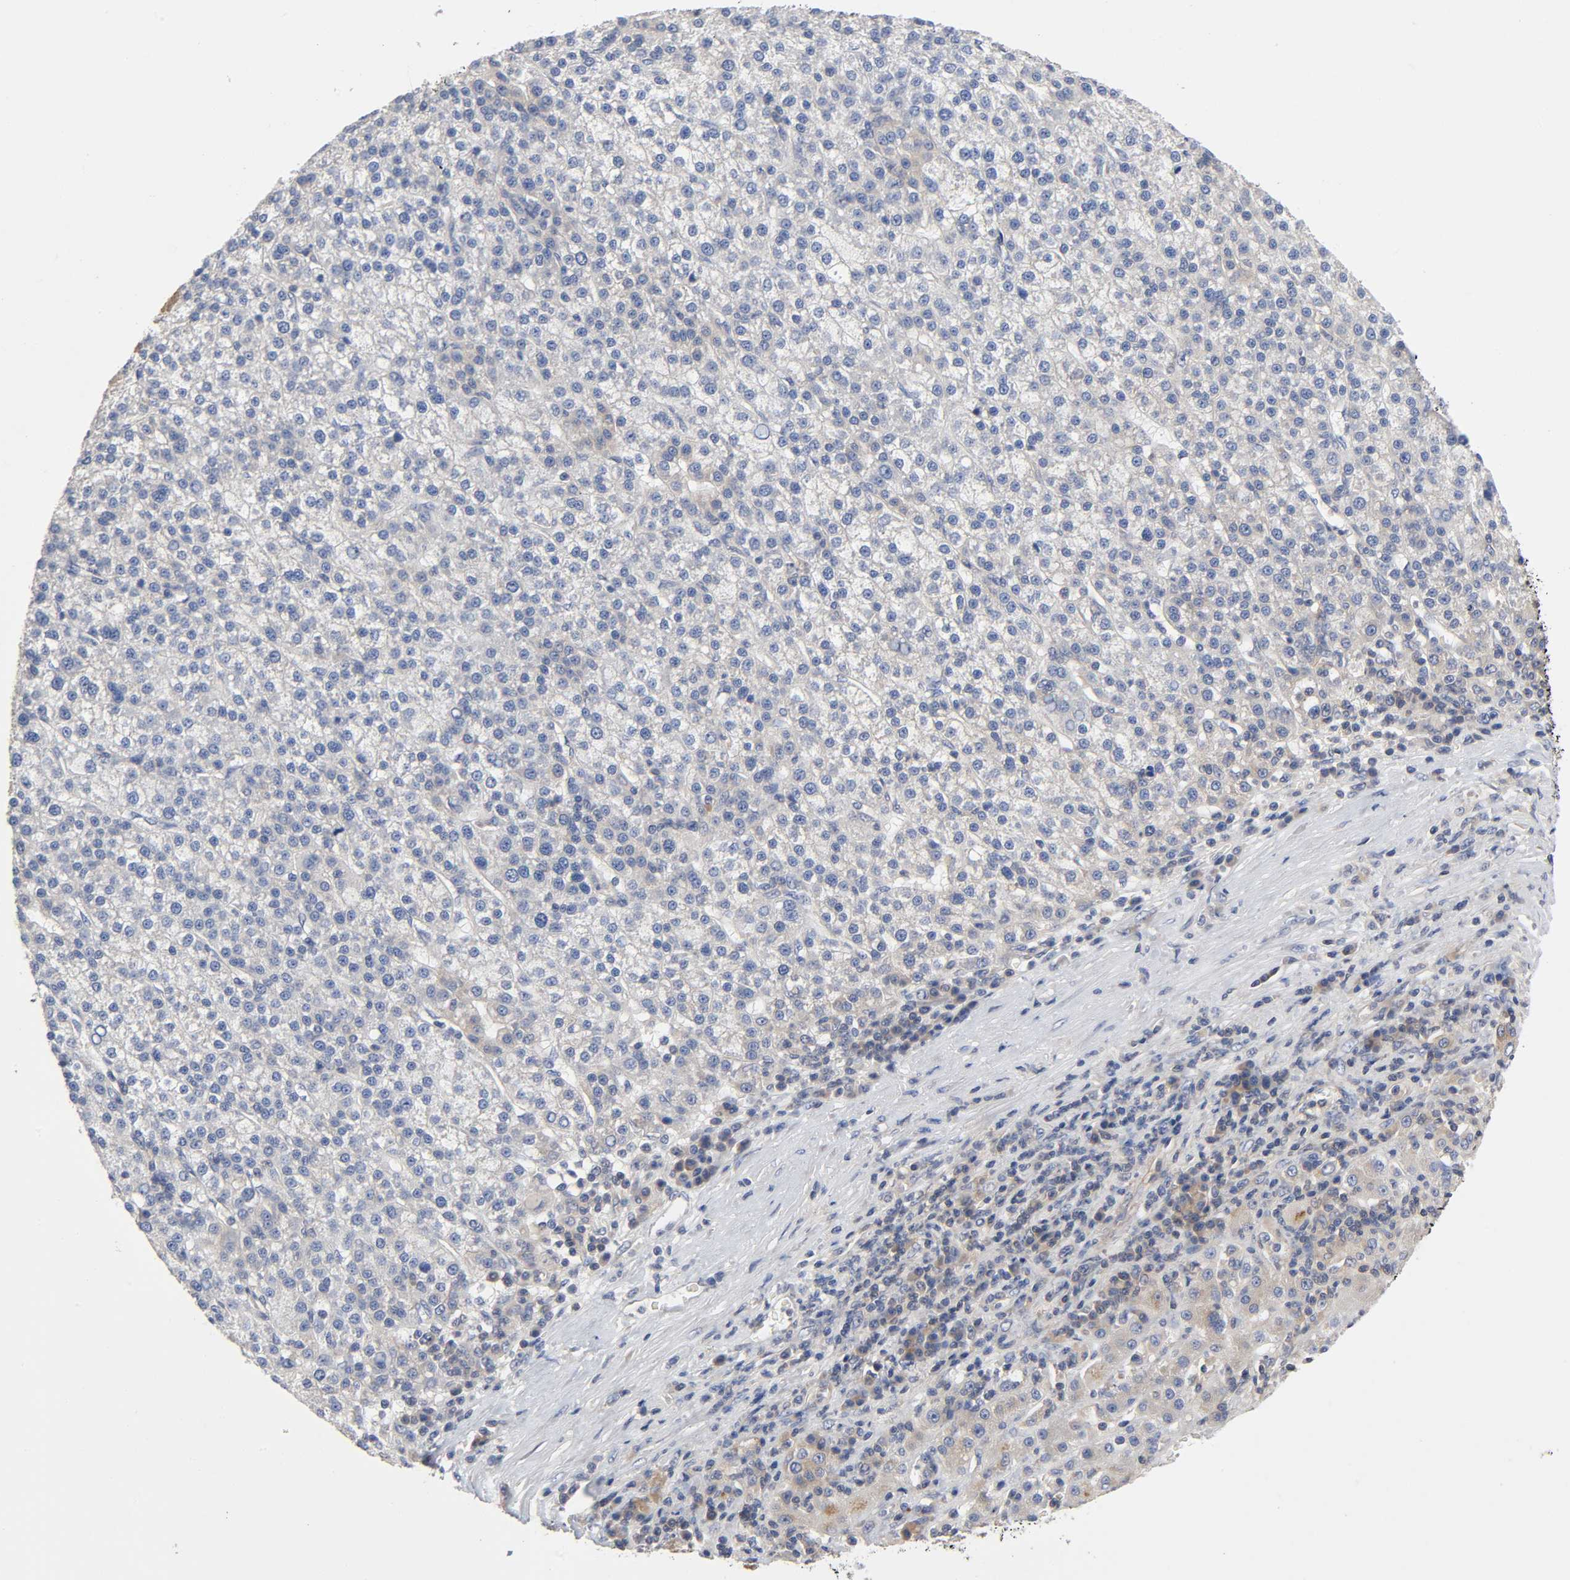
{"staining": {"intensity": "weak", "quantity": "<25%", "location": "cytoplasmic/membranous"}, "tissue": "liver cancer", "cell_type": "Tumor cells", "image_type": "cancer", "snomed": [{"axis": "morphology", "description": "Carcinoma, Hepatocellular, NOS"}, {"axis": "topography", "description": "Liver"}], "caption": "Histopathology image shows no significant protein expression in tumor cells of hepatocellular carcinoma (liver).", "gene": "PRKAB1", "patient": {"sex": "female", "age": 58}}